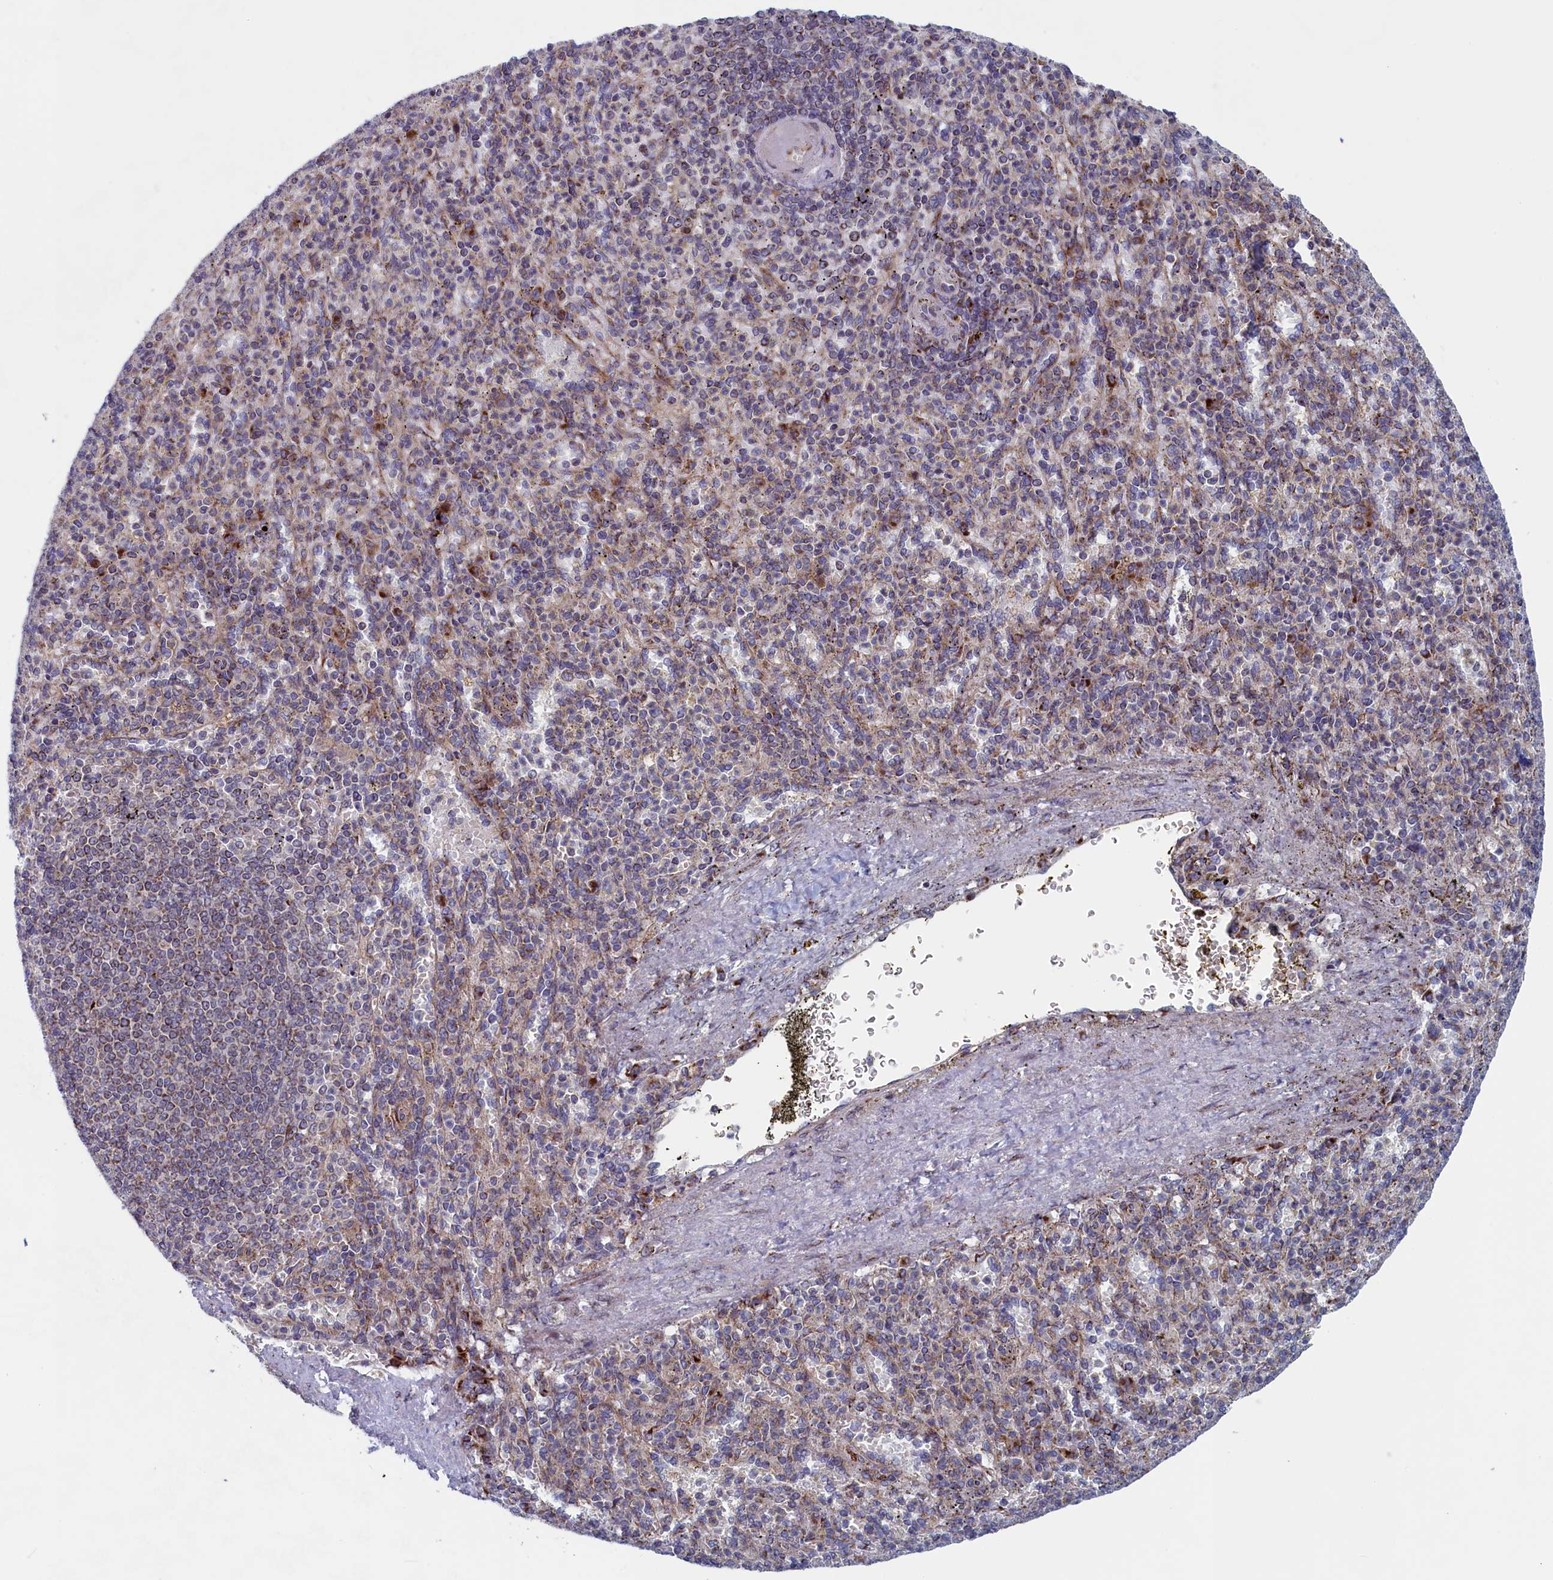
{"staining": {"intensity": "negative", "quantity": "none", "location": "none"}, "tissue": "spleen", "cell_type": "Cells in red pulp", "image_type": "normal", "snomed": [{"axis": "morphology", "description": "Normal tissue, NOS"}, {"axis": "topography", "description": "Spleen"}], "caption": "Spleen stained for a protein using IHC shows no expression cells in red pulp.", "gene": "MTFMT", "patient": {"sex": "female", "age": 74}}